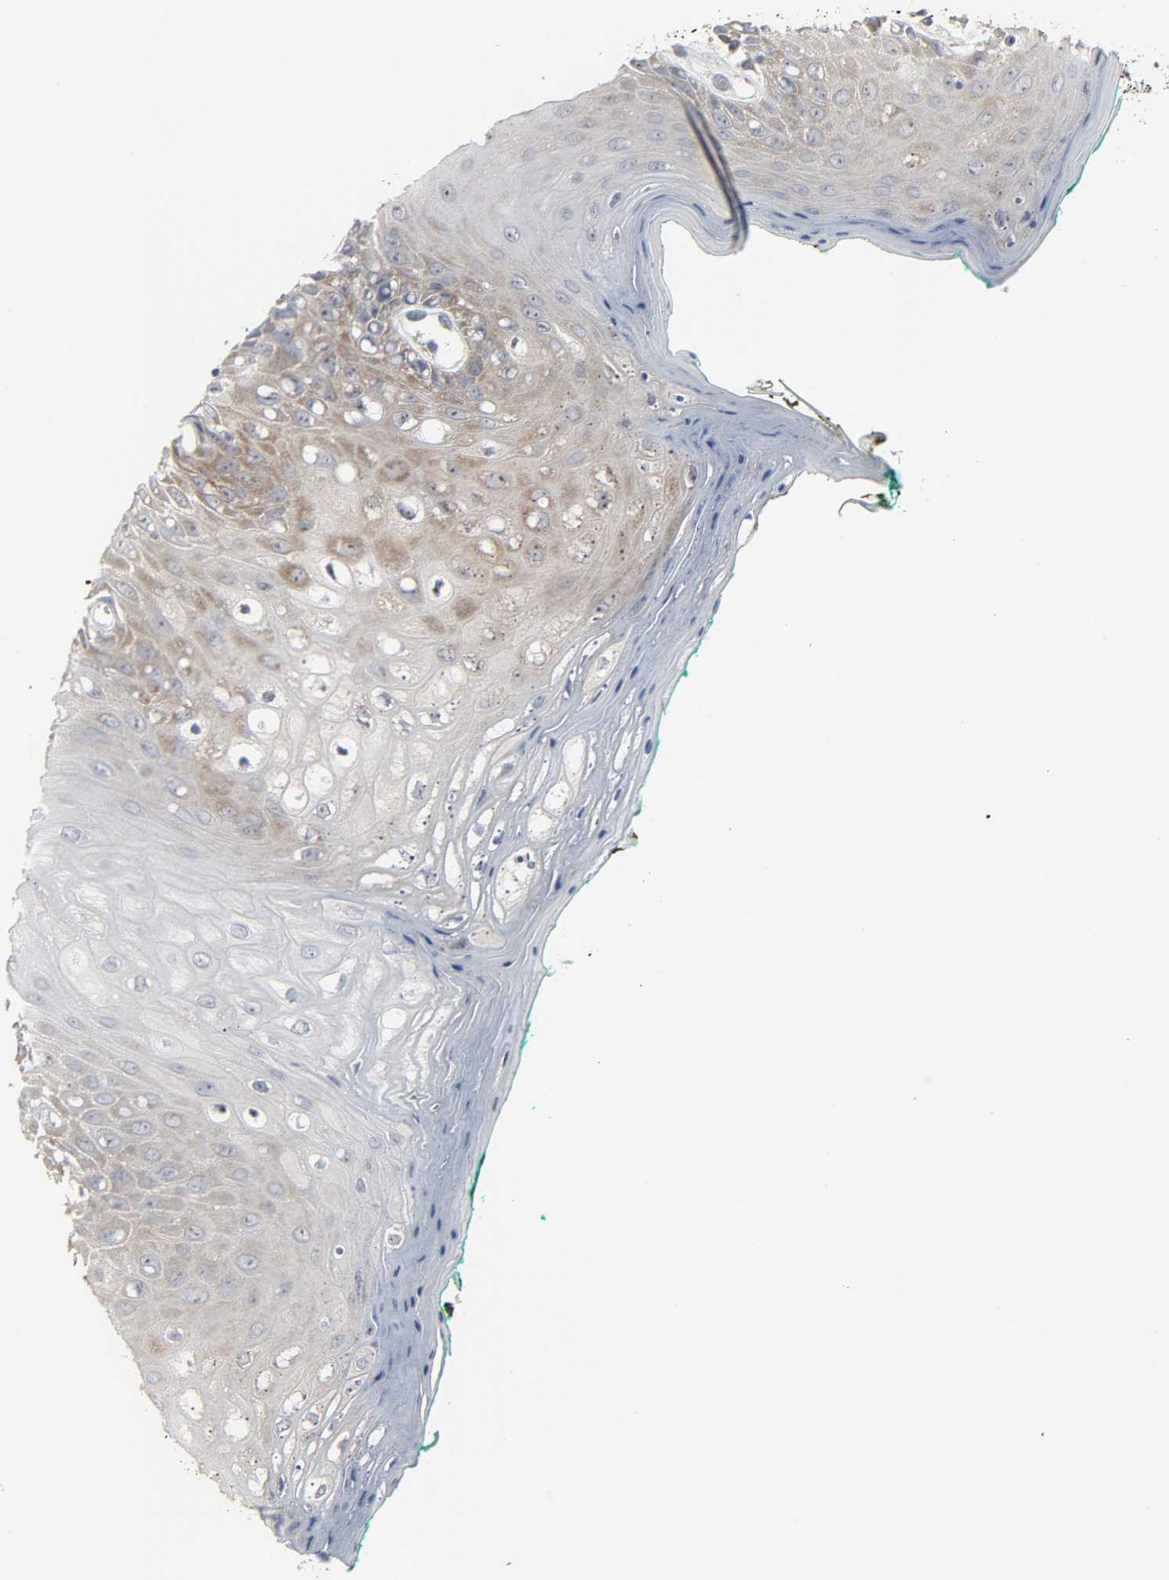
{"staining": {"intensity": "moderate", "quantity": ">75%", "location": "cytoplasmic/membranous,nuclear"}, "tissue": "oral mucosa", "cell_type": "Squamous epithelial cells", "image_type": "normal", "snomed": [{"axis": "morphology", "description": "Normal tissue, NOS"}, {"axis": "morphology", "description": "Squamous cell carcinoma, NOS"}, {"axis": "topography", "description": "Skeletal muscle"}, {"axis": "topography", "description": "Oral tissue"}, {"axis": "topography", "description": "Head-Neck"}], "caption": "A high-resolution micrograph shows IHC staining of normal oral mucosa, which demonstrates moderate cytoplasmic/membranous,nuclear positivity in approximately >75% of squamous epithelial cells.", "gene": "PLEKHA2", "patient": {"sex": "female", "age": 84}}